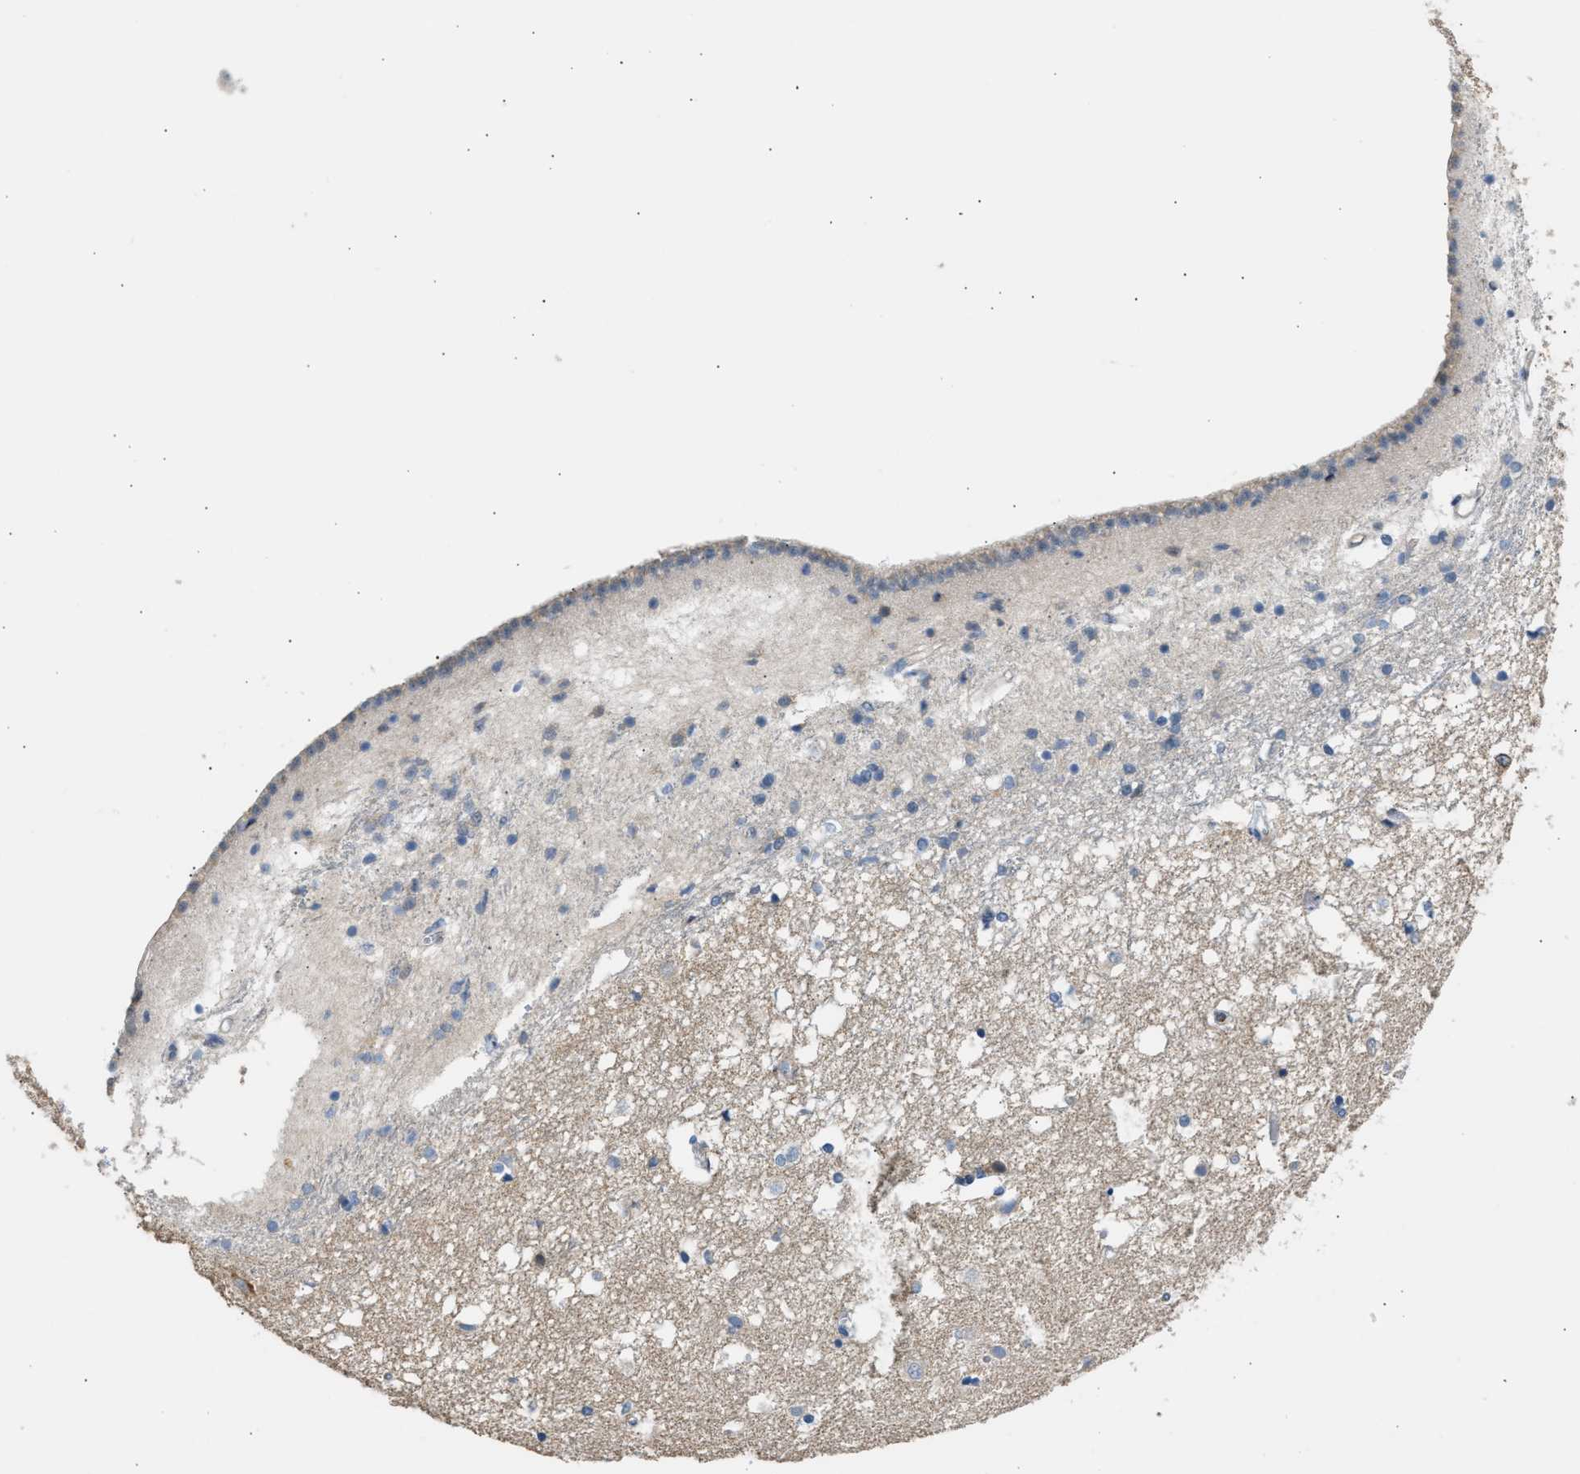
{"staining": {"intensity": "negative", "quantity": "none", "location": "none"}, "tissue": "caudate", "cell_type": "Glial cells", "image_type": "normal", "snomed": [{"axis": "morphology", "description": "Normal tissue, NOS"}, {"axis": "topography", "description": "Lateral ventricle wall"}], "caption": "High magnification brightfield microscopy of normal caudate stained with DAB (3,3'-diaminobenzidine) (brown) and counterstained with hematoxylin (blue): glial cells show no significant positivity.", "gene": "KCNC2", "patient": {"sex": "male", "age": 45}}